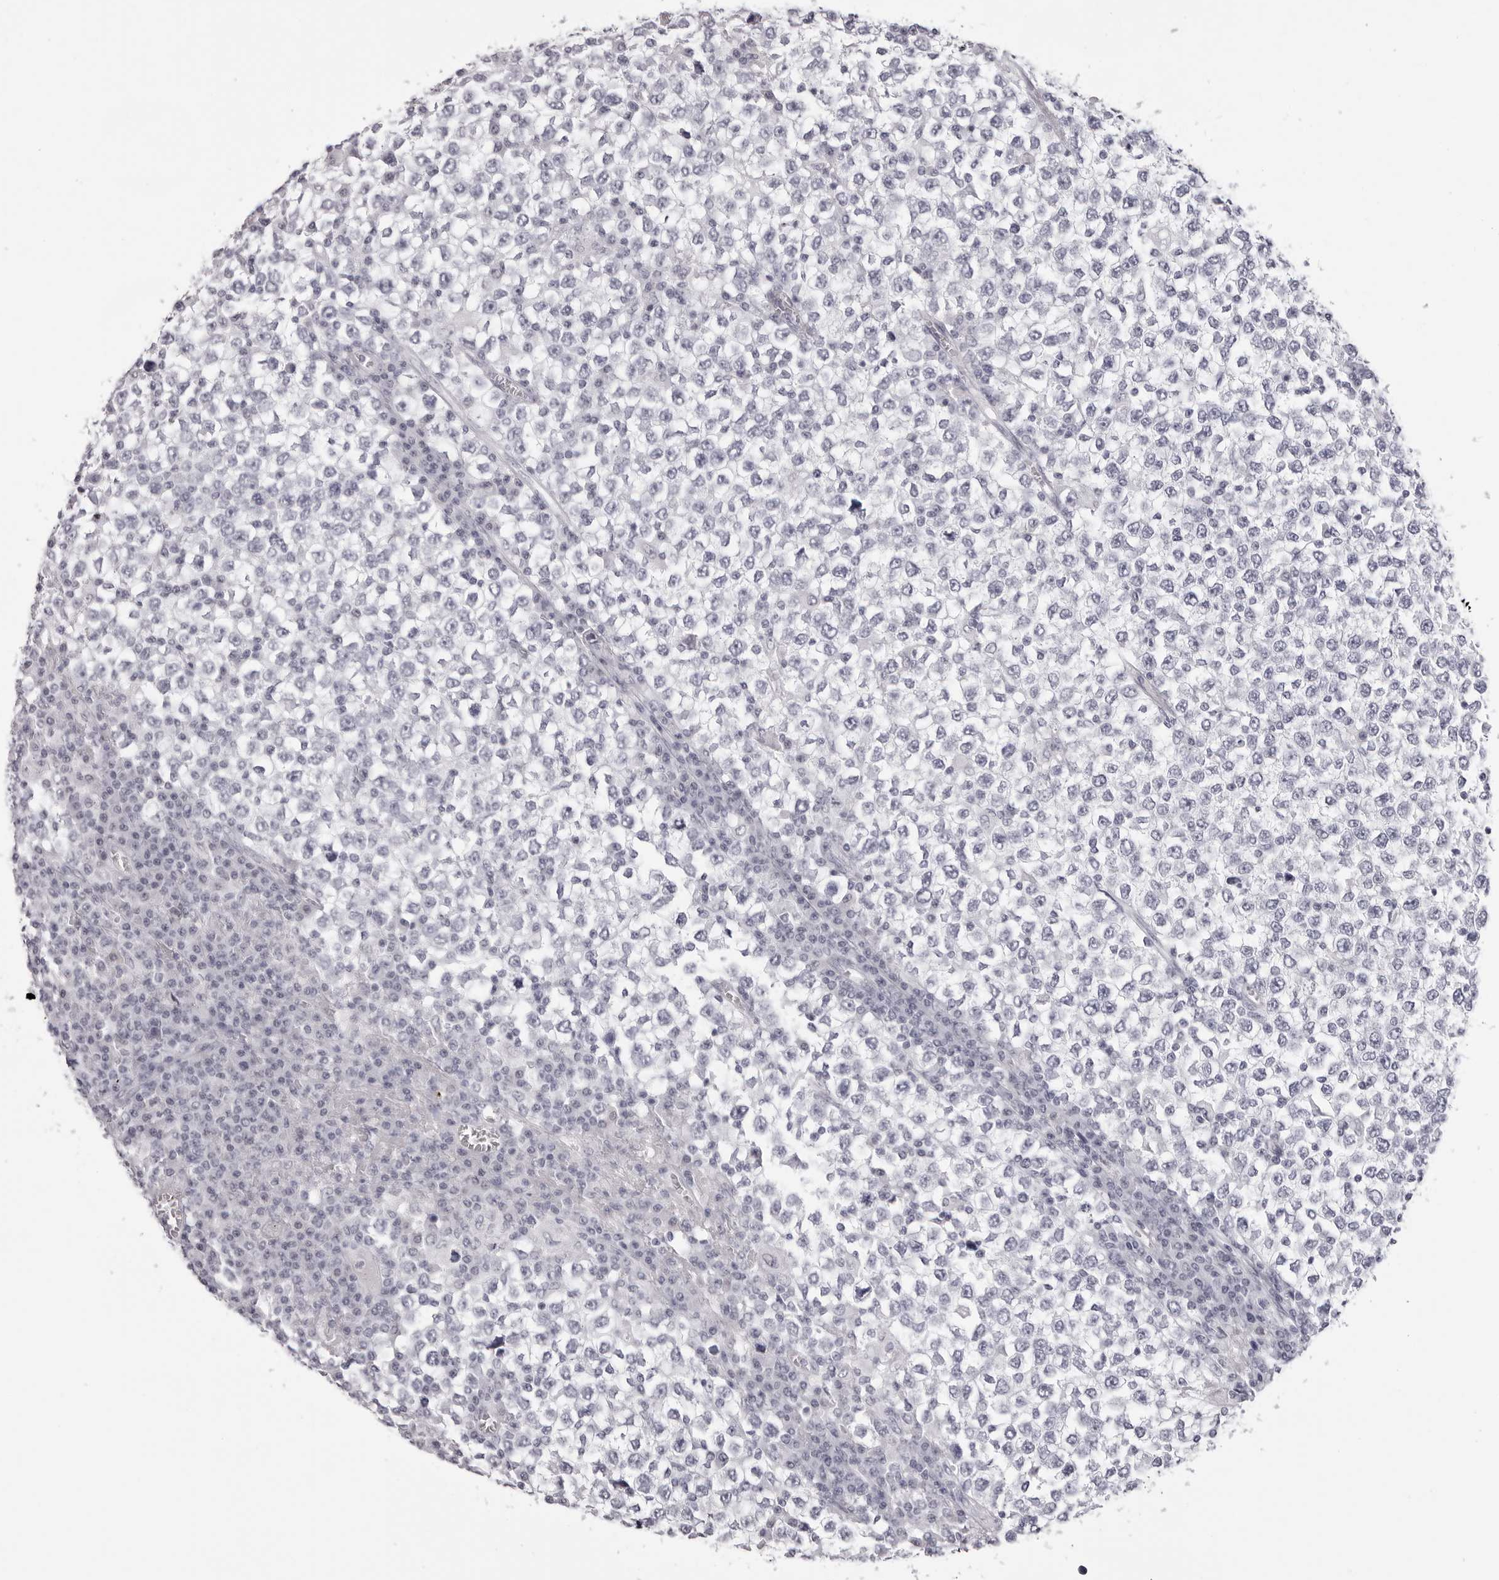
{"staining": {"intensity": "negative", "quantity": "none", "location": "none"}, "tissue": "testis cancer", "cell_type": "Tumor cells", "image_type": "cancer", "snomed": [{"axis": "morphology", "description": "Seminoma, NOS"}, {"axis": "topography", "description": "Testis"}], "caption": "Immunohistochemical staining of human testis seminoma reveals no significant staining in tumor cells.", "gene": "MAFK", "patient": {"sex": "male", "age": 65}}